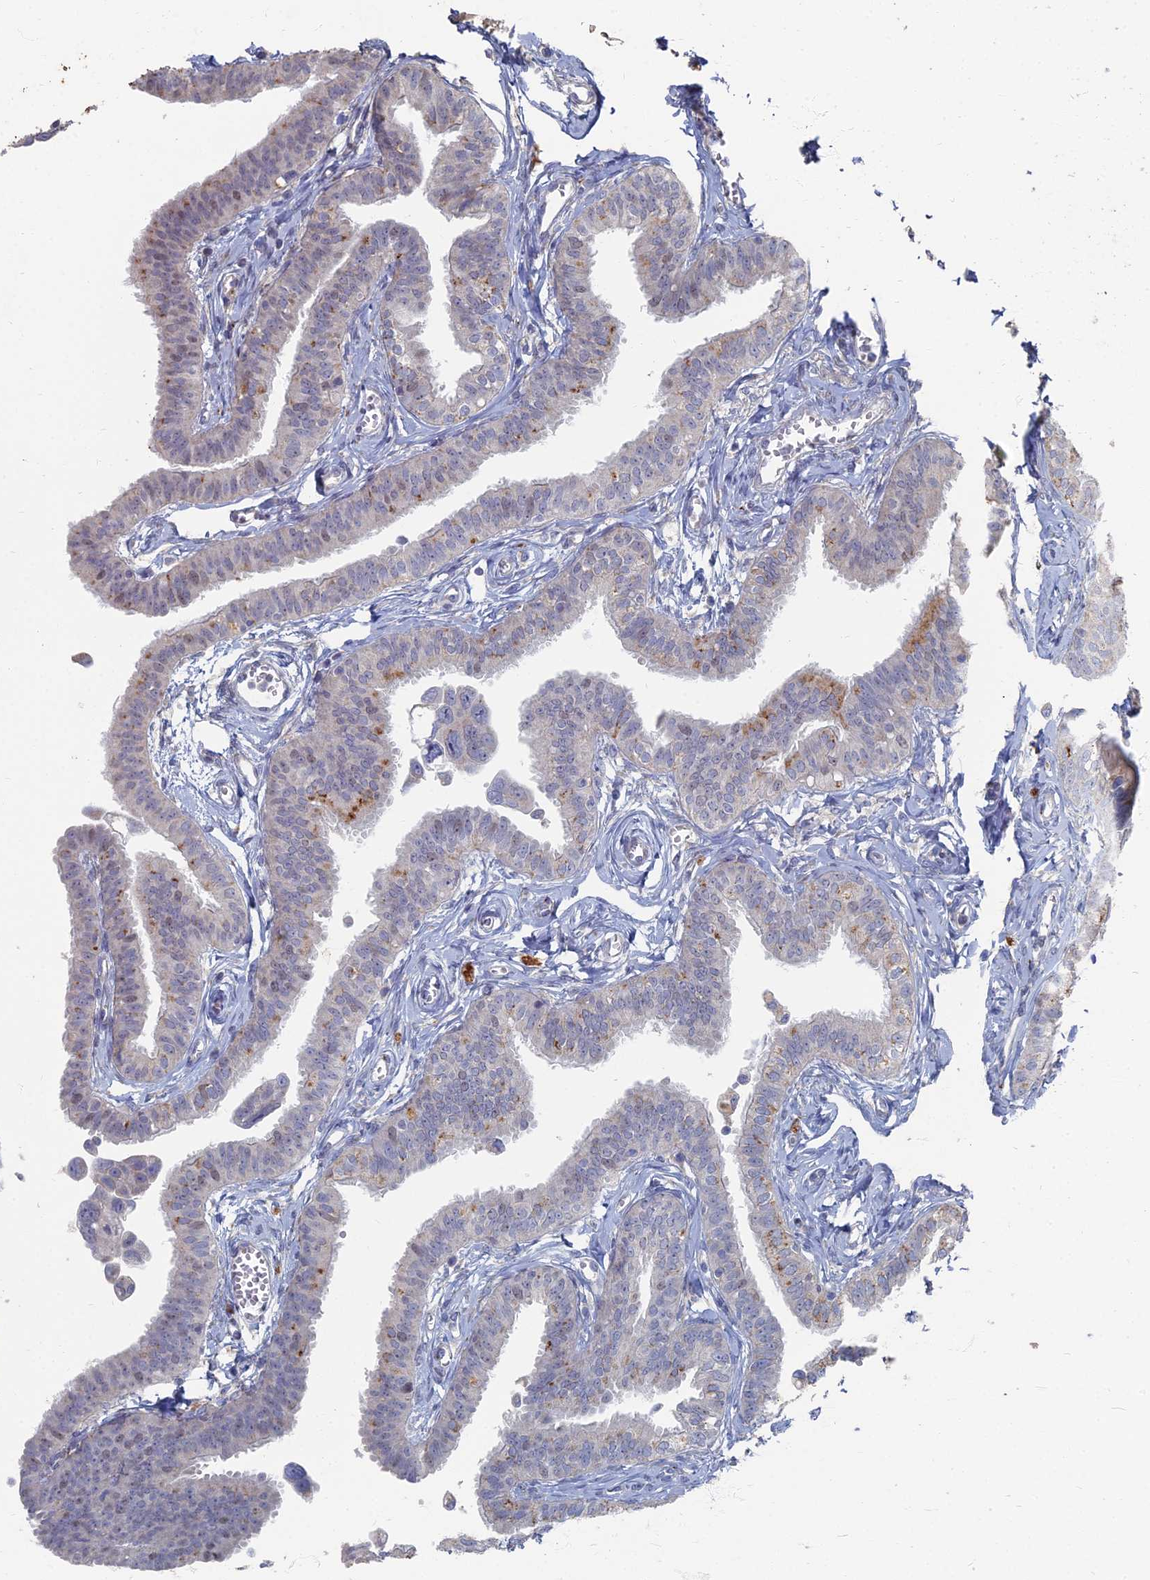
{"staining": {"intensity": "moderate", "quantity": "<25%", "location": "cytoplasmic/membranous"}, "tissue": "fallopian tube", "cell_type": "Glandular cells", "image_type": "normal", "snomed": [{"axis": "morphology", "description": "Normal tissue, NOS"}, {"axis": "morphology", "description": "Carcinoma, NOS"}, {"axis": "topography", "description": "Fallopian tube"}, {"axis": "topography", "description": "Ovary"}], "caption": "IHC (DAB (3,3'-diaminobenzidine)) staining of normal human fallopian tube shows moderate cytoplasmic/membranous protein positivity in approximately <25% of glandular cells. (Brightfield microscopy of DAB IHC at high magnification).", "gene": "TMEM128", "patient": {"sex": "female", "age": 59}}